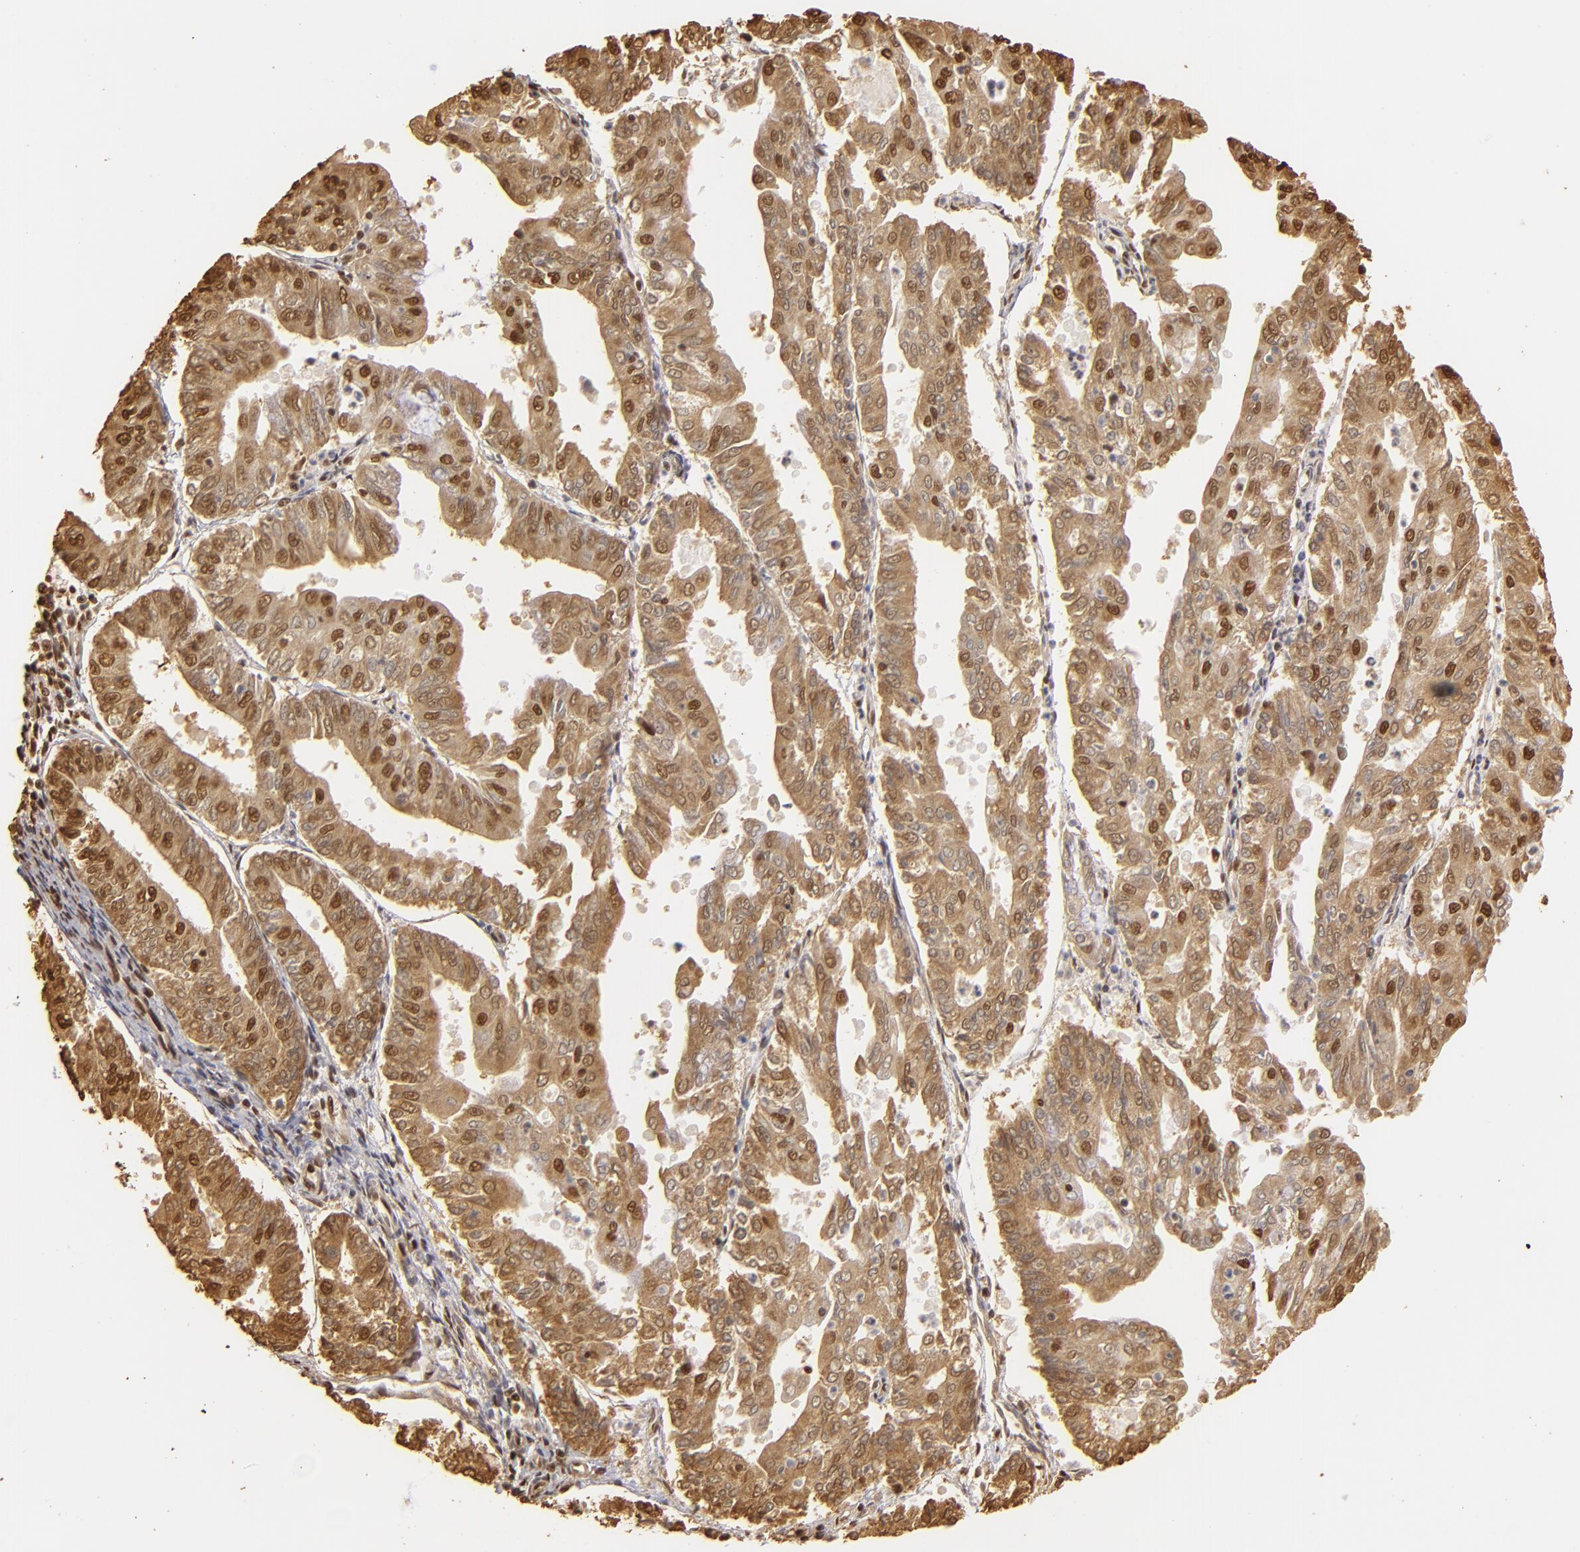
{"staining": {"intensity": "strong", "quantity": ">75%", "location": "cytoplasmic/membranous,nuclear"}, "tissue": "endometrial cancer", "cell_type": "Tumor cells", "image_type": "cancer", "snomed": [{"axis": "morphology", "description": "Adenocarcinoma, NOS"}, {"axis": "topography", "description": "Endometrium"}], "caption": "Protein expression analysis of endometrial adenocarcinoma reveals strong cytoplasmic/membranous and nuclear positivity in about >75% of tumor cells. (DAB = brown stain, brightfield microscopy at high magnification).", "gene": "ILF3", "patient": {"sex": "female", "age": 79}}